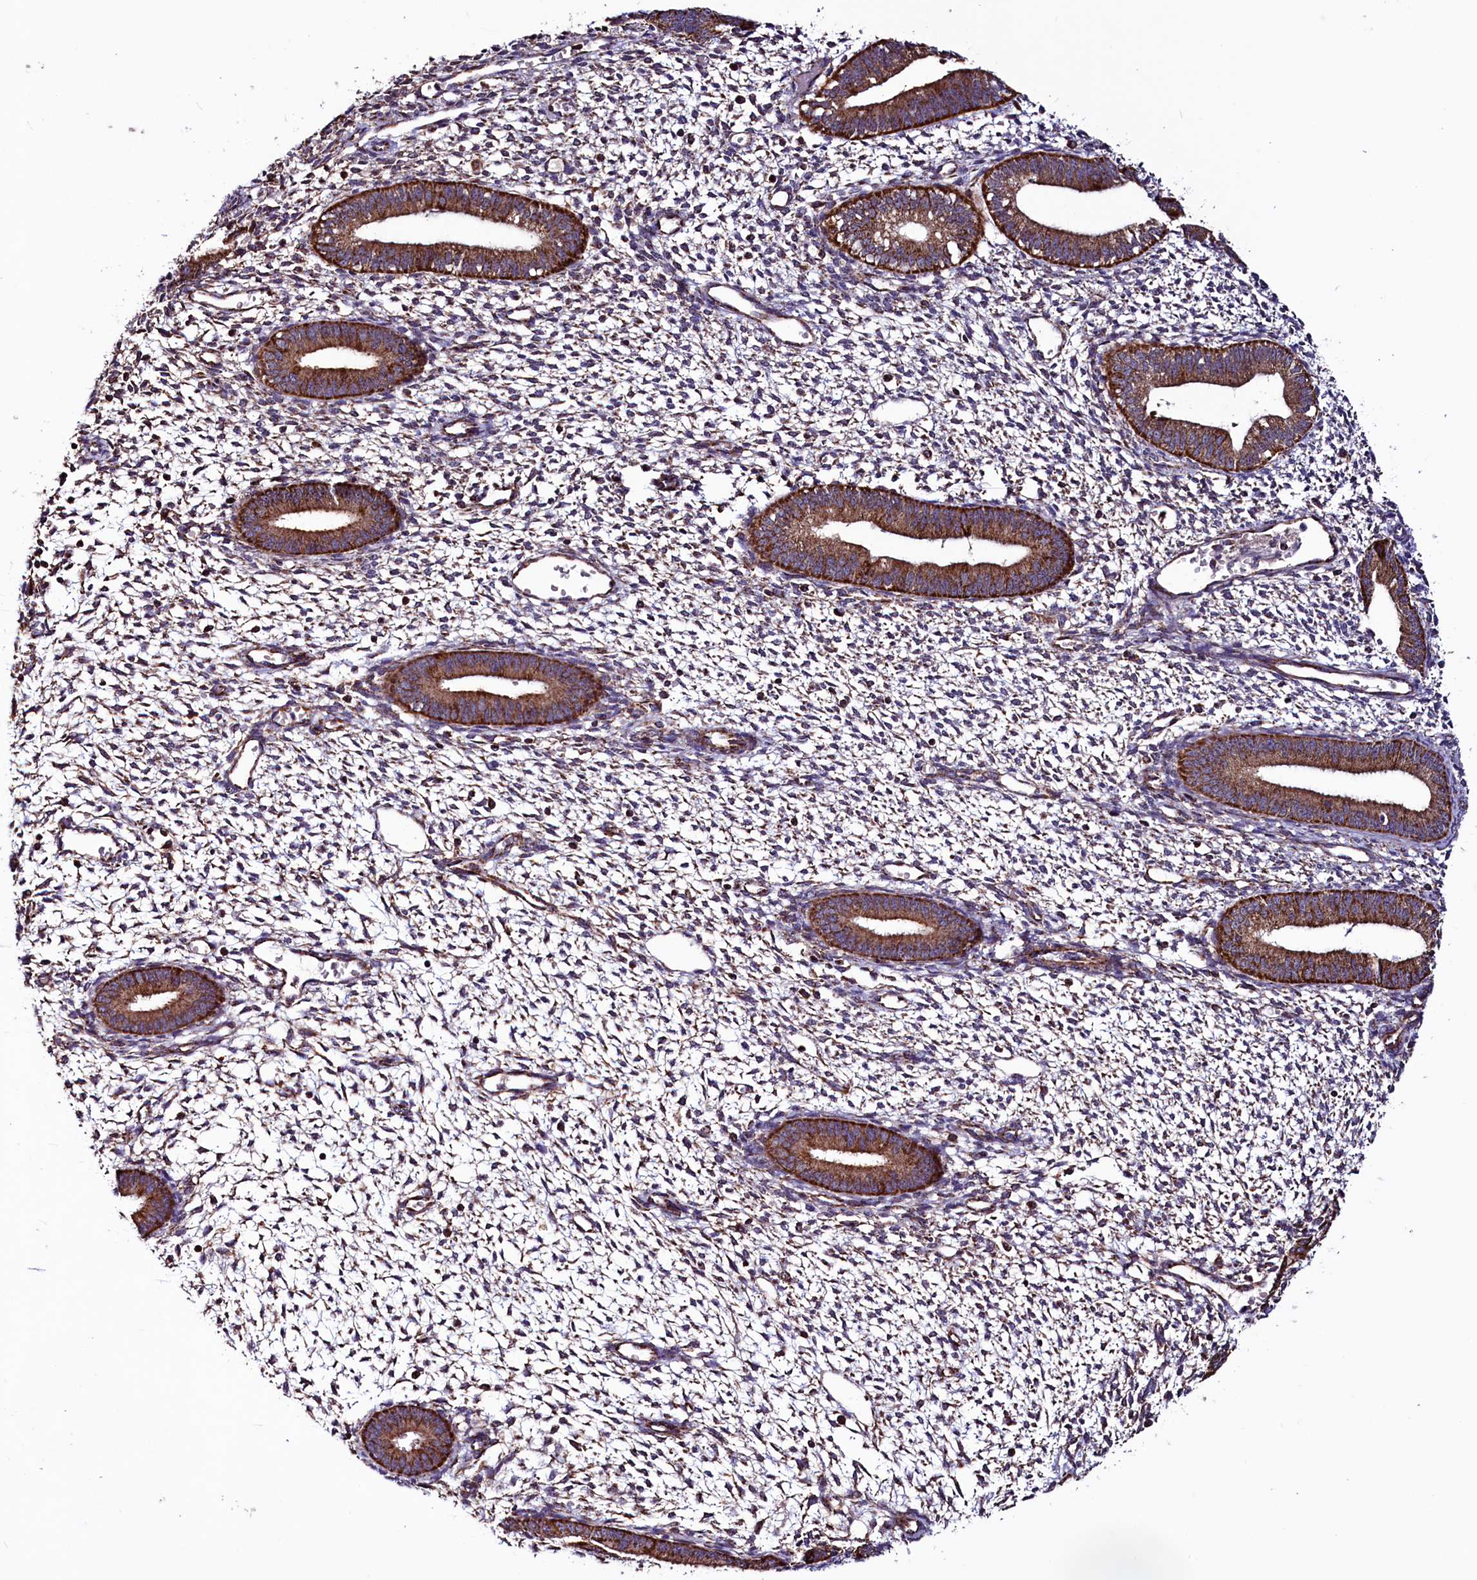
{"staining": {"intensity": "weak", "quantity": "25%-75%", "location": "cytoplasmic/membranous"}, "tissue": "endometrium", "cell_type": "Cells in endometrial stroma", "image_type": "normal", "snomed": [{"axis": "morphology", "description": "Normal tissue, NOS"}, {"axis": "topography", "description": "Endometrium"}], "caption": "Cells in endometrial stroma show weak cytoplasmic/membranous staining in about 25%-75% of cells in normal endometrium.", "gene": "STARD5", "patient": {"sex": "female", "age": 46}}